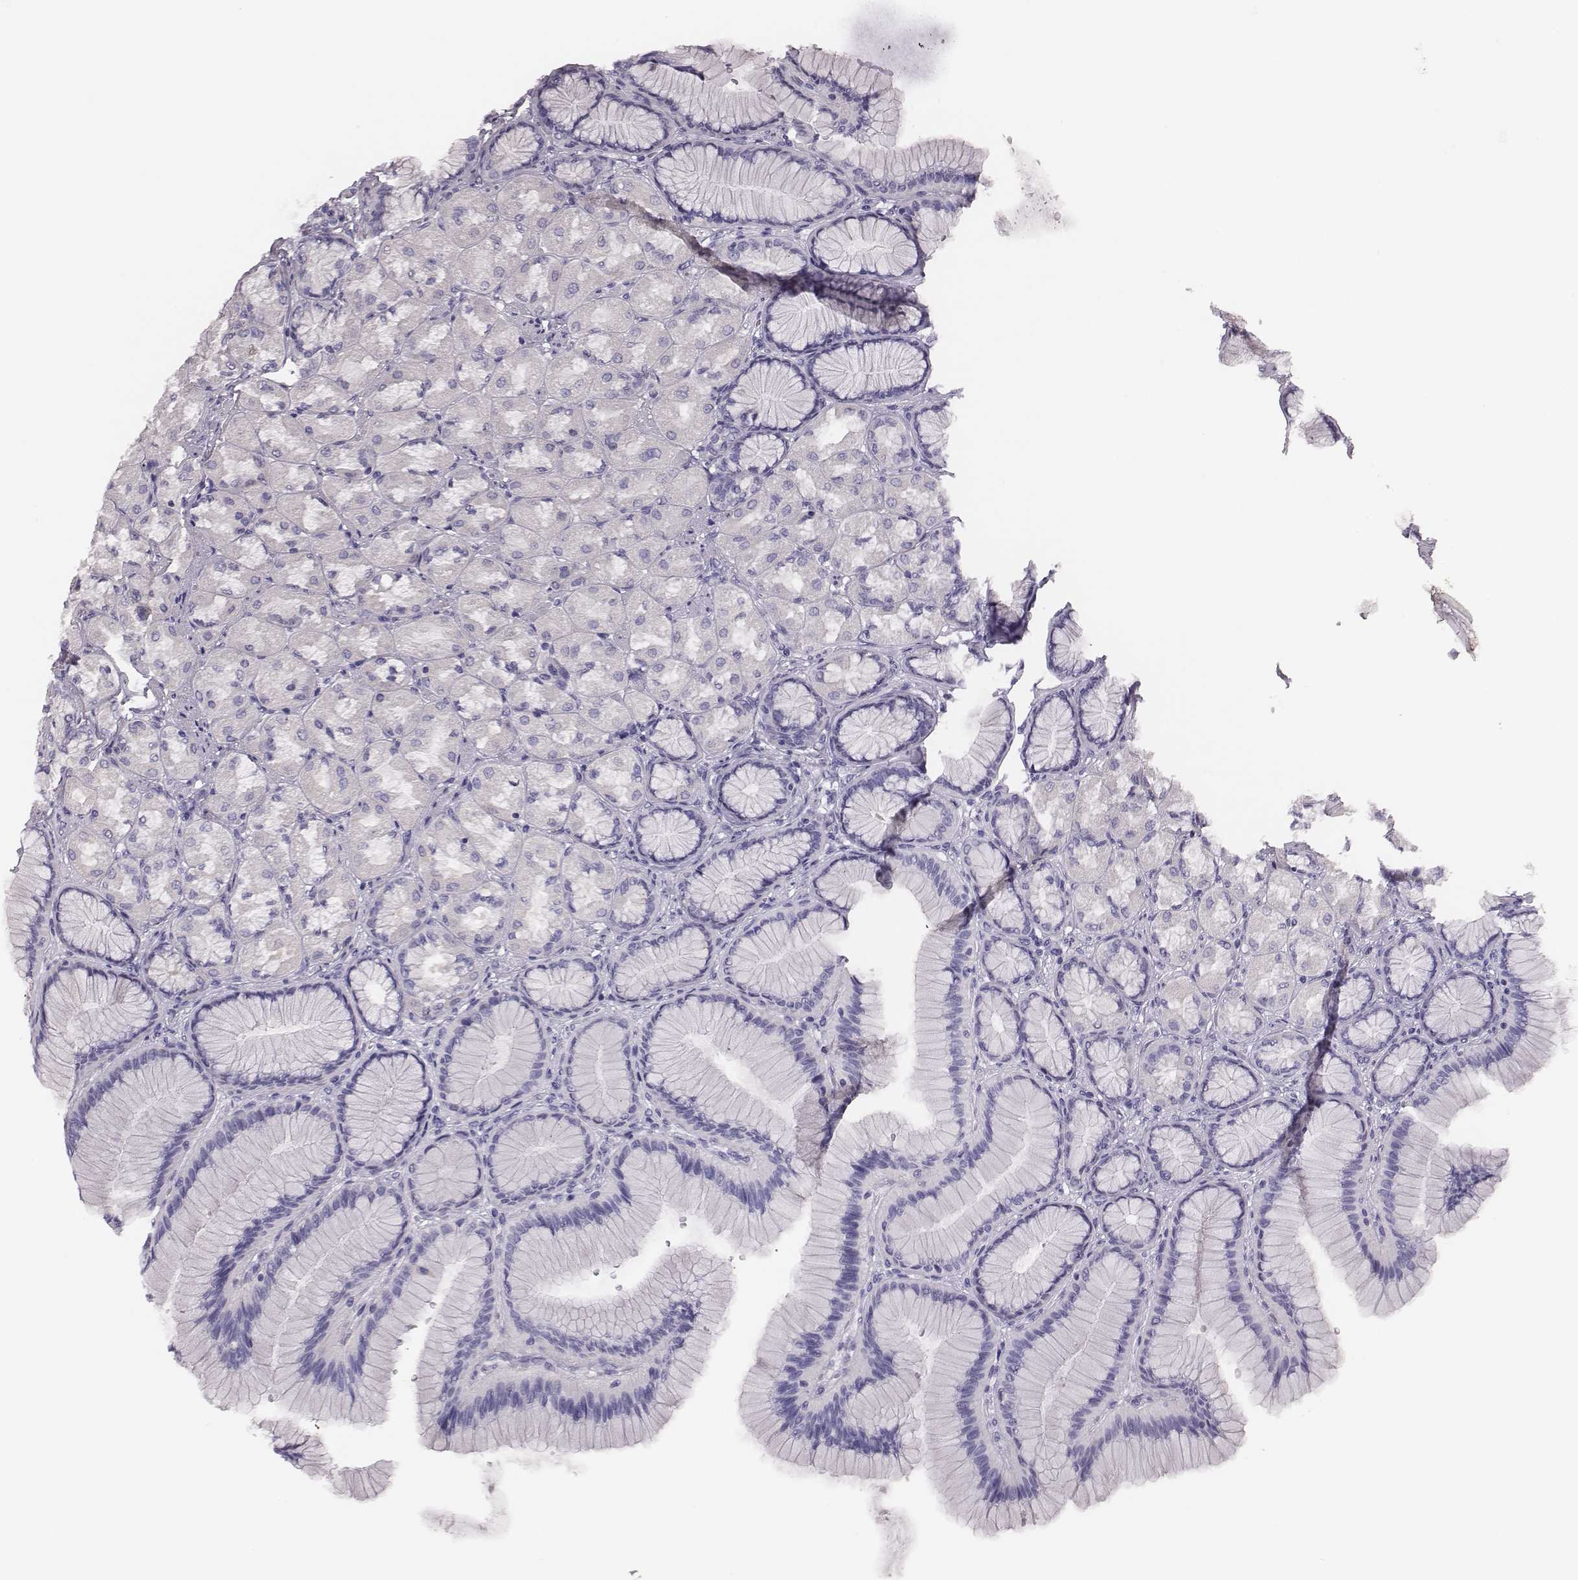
{"staining": {"intensity": "negative", "quantity": "none", "location": "none"}, "tissue": "stomach", "cell_type": "Glandular cells", "image_type": "normal", "snomed": [{"axis": "morphology", "description": "Normal tissue, NOS"}, {"axis": "morphology", "description": "Adenocarcinoma, NOS"}, {"axis": "morphology", "description": "Adenocarcinoma, High grade"}, {"axis": "topography", "description": "Stomach, upper"}, {"axis": "topography", "description": "Stomach"}], "caption": "Immunohistochemistry (IHC) histopathology image of normal human stomach stained for a protein (brown), which demonstrates no positivity in glandular cells.", "gene": "H1", "patient": {"sex": "female", "age": 65}}